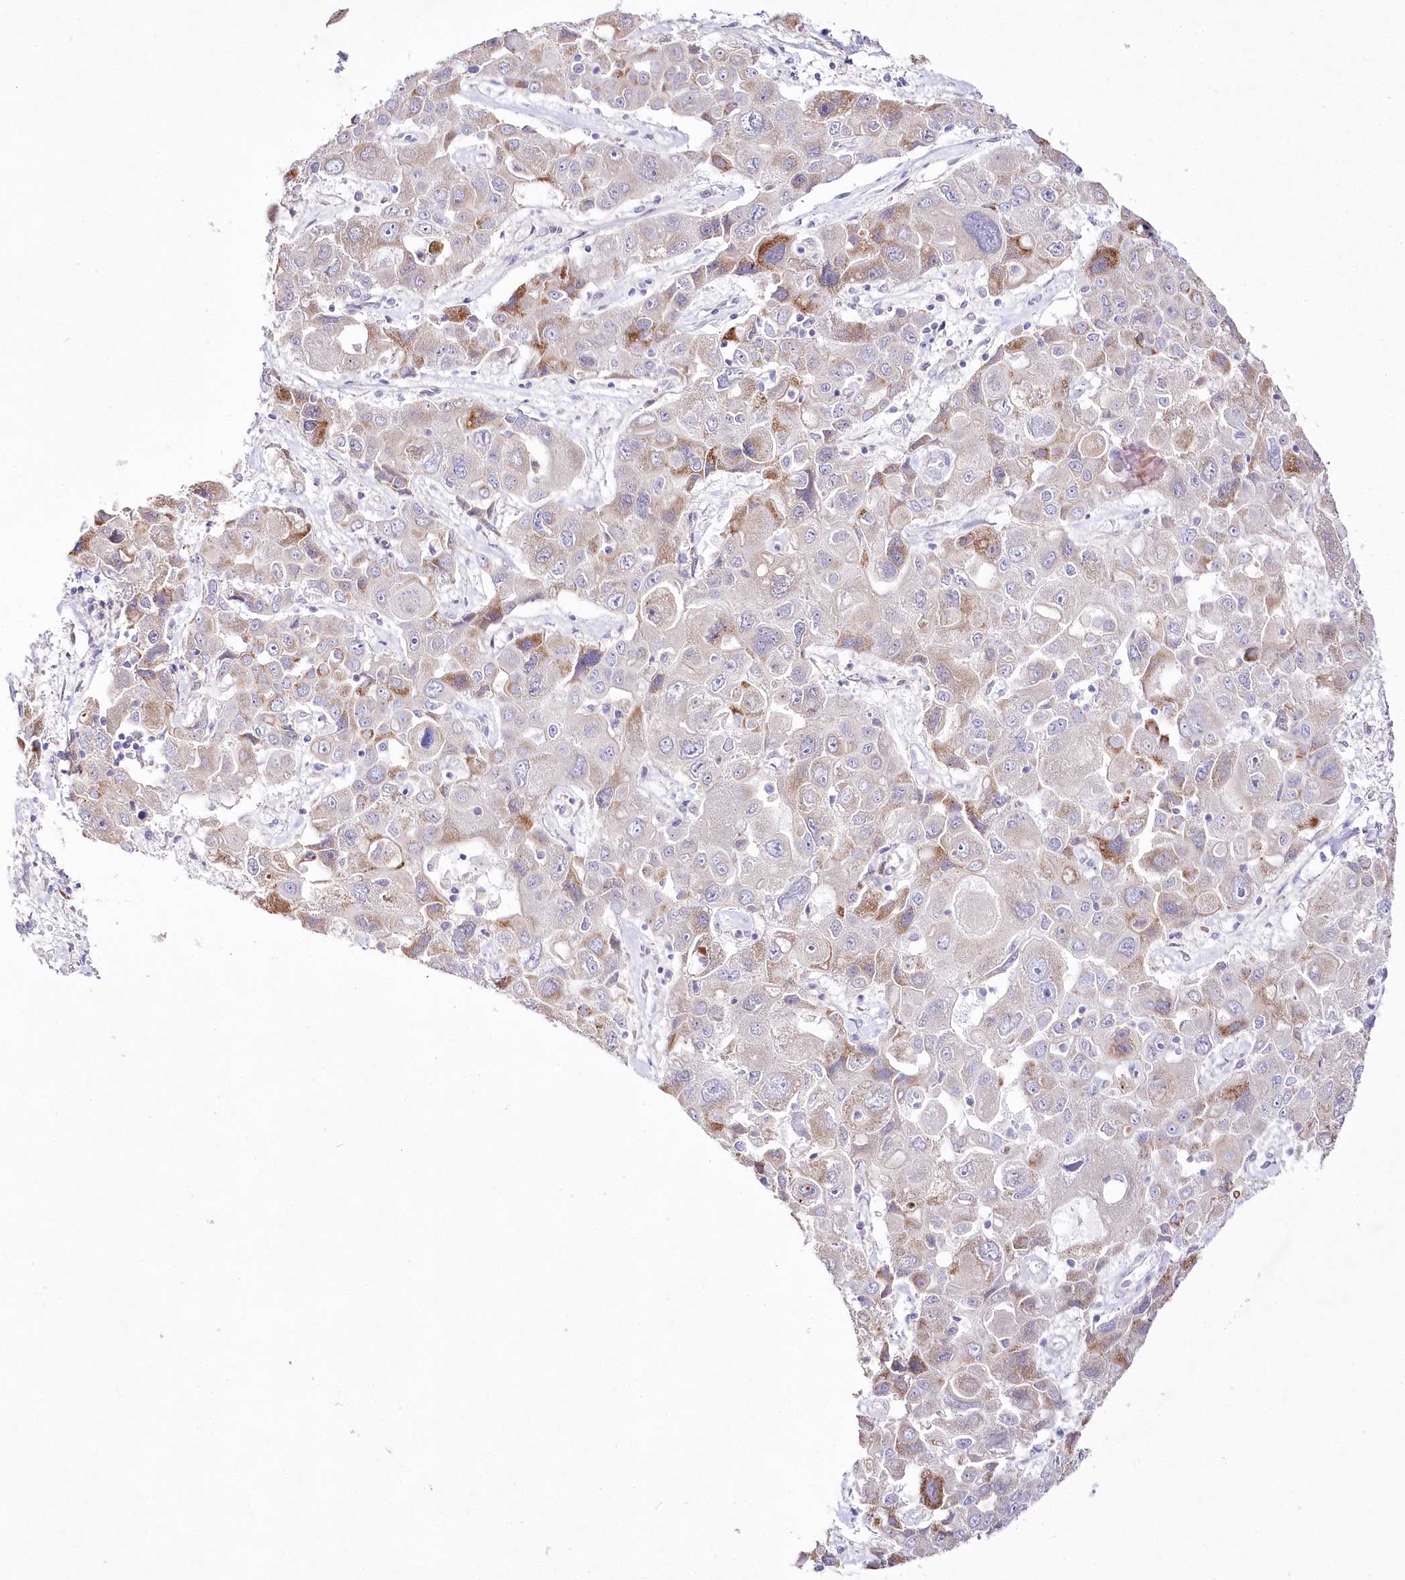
{"staining": {"intensity": "moderate", "quantity": "<25%", "location": "cytoplasmic/membranous"}, "tissue": "liver cancer", "cell_type": "Tumor cells", "image_type": "cancer", "snomed": [{"axis": "morphology", "description": "Cholangiocarcinoma"}, {"axis": "topography", "description": "Liver"}], "caption": "About <25% of tumor cells in human liver cholangiocarcinoma display moderate cytoplasmic/membranous protein positivity as visualized by brown immunohistochemical staining.", "gene": "LRRC14B", "patient": {"sex": "male", "age": 67}}